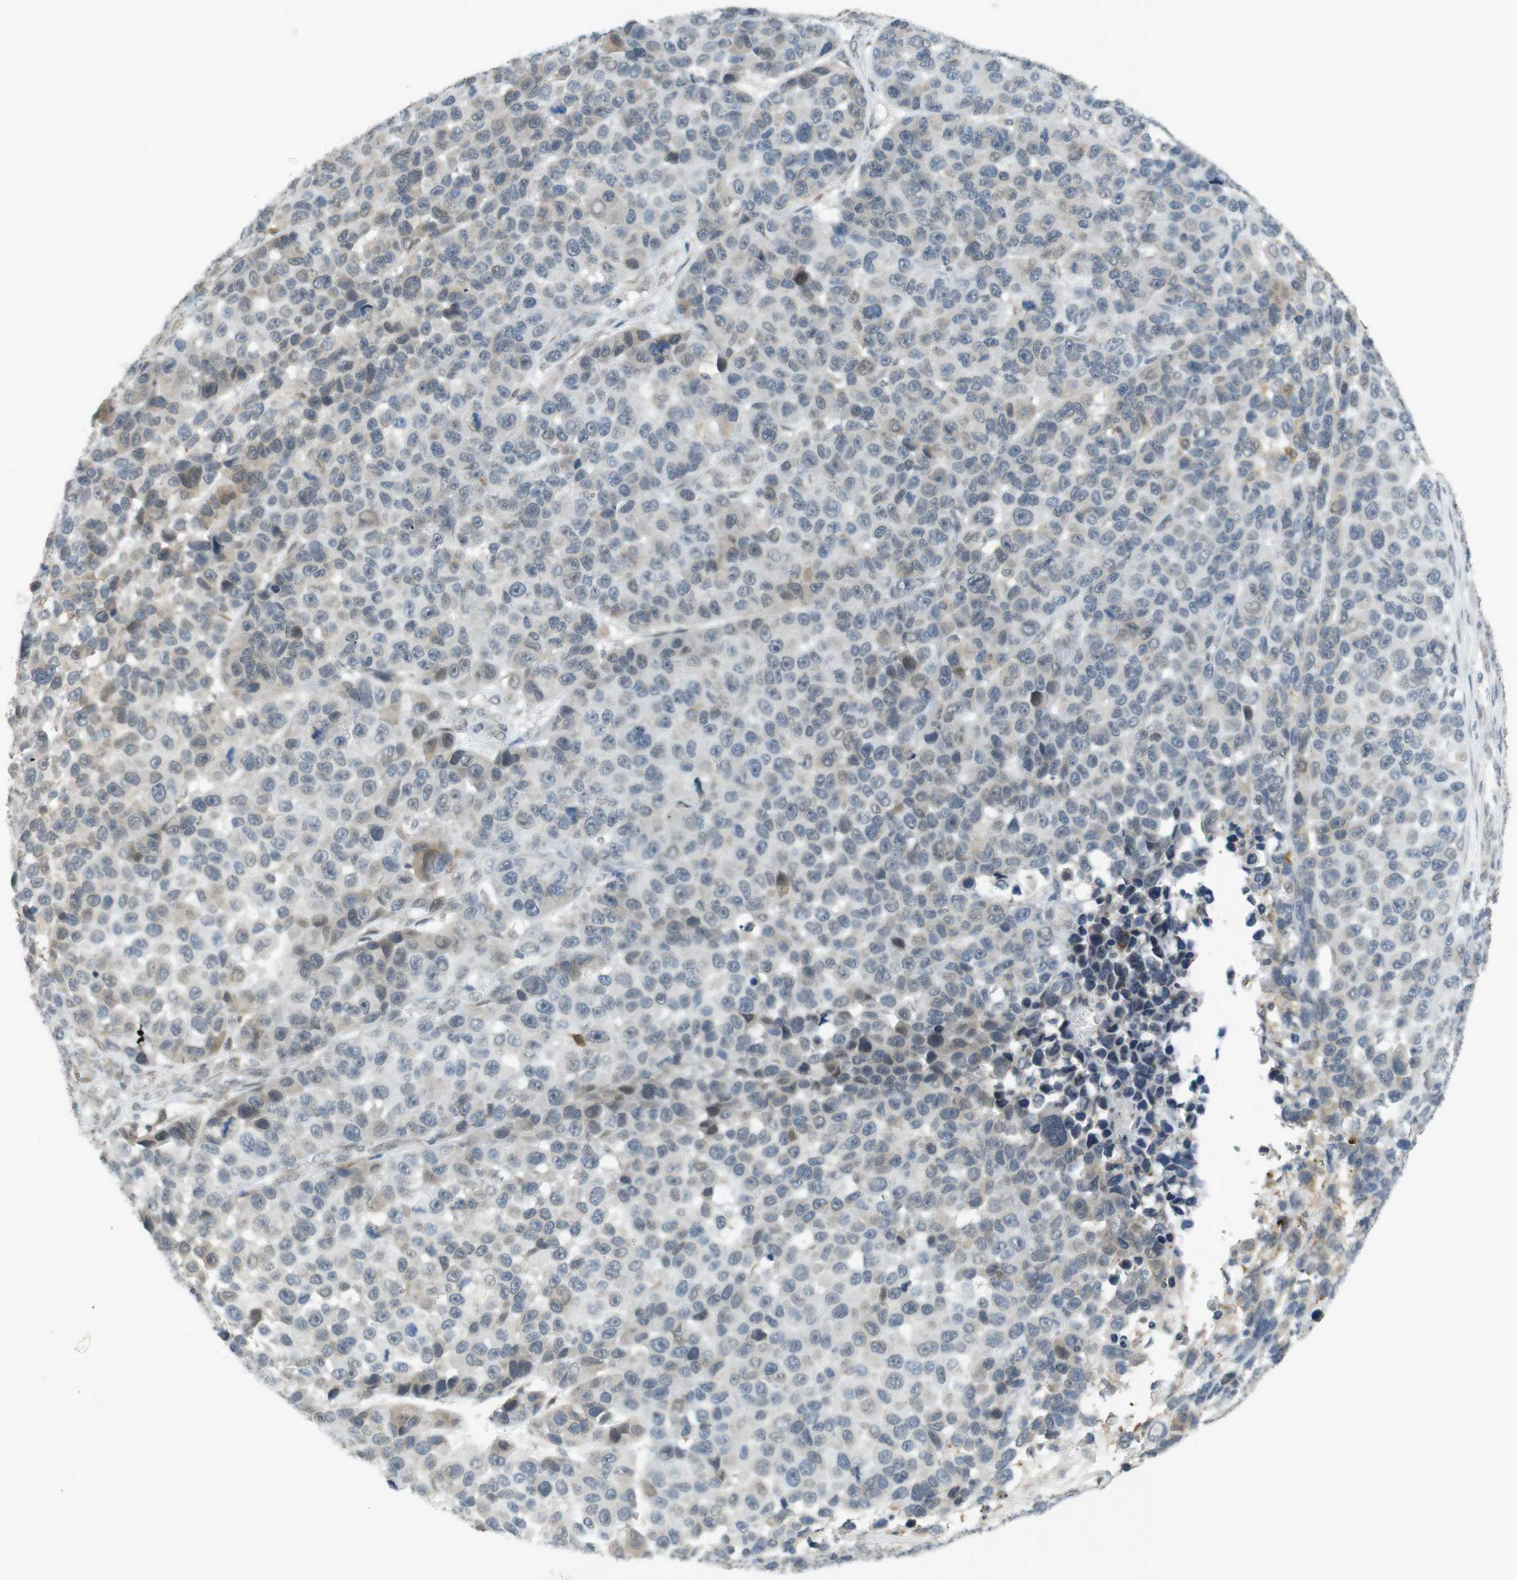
{"staining": {"intensity": "weak", "quantity": "<25%", "location": "cytoplasmic/membranous"}, "tissue": "melanoma", "cell_type": "Tumor cells", "image_type": "cancer", "snomed": [{"axis": "morphology", "description": "Malignant melanoma, NOS"}, {"axis": "topography", "description": "Skin"}], "caption": "Immunohistochemistry image of human melanoma stained for a protein (brown), which demonstrates no expression in tumor cells.", "gene": "FZD10", "patient": {"sex": "male", "age": 53}}